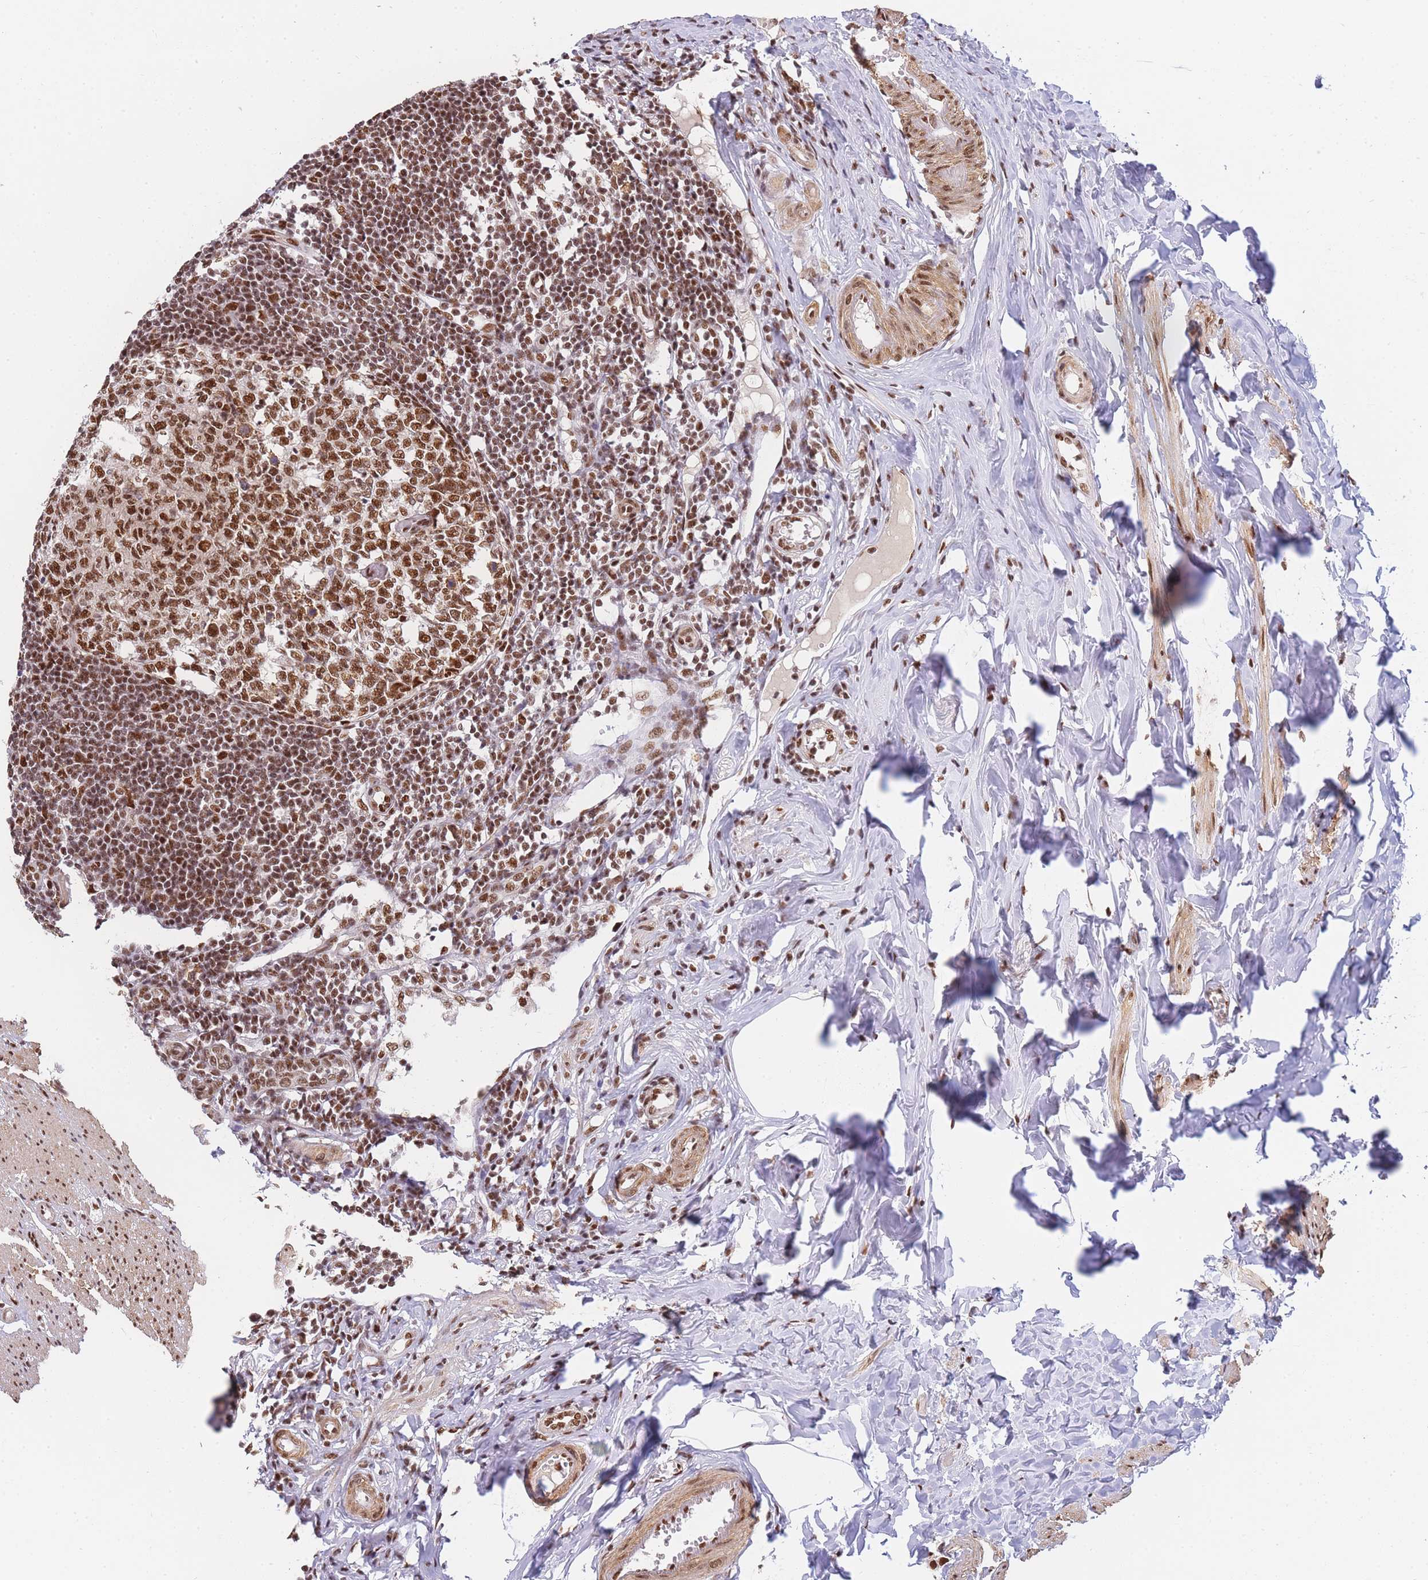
{"staining": {"intensity": "strong", "quantity": ">75%", "location": "nuclear"}, "tissue": "appendix", "cell_type": "Glandular cells", "image_type": "normal", "snomed": [{"axis": "morphology", "description": "Normal tissue, NOS"}, {"axis": "topography", "description": "Appendix"}], "caption": "A micrograph of human appendix stained for a protein displays strong nuclear brown staining in glandular cells.", "gene": "PRKDC", "patient": {"sex": "female", "age": 33}}